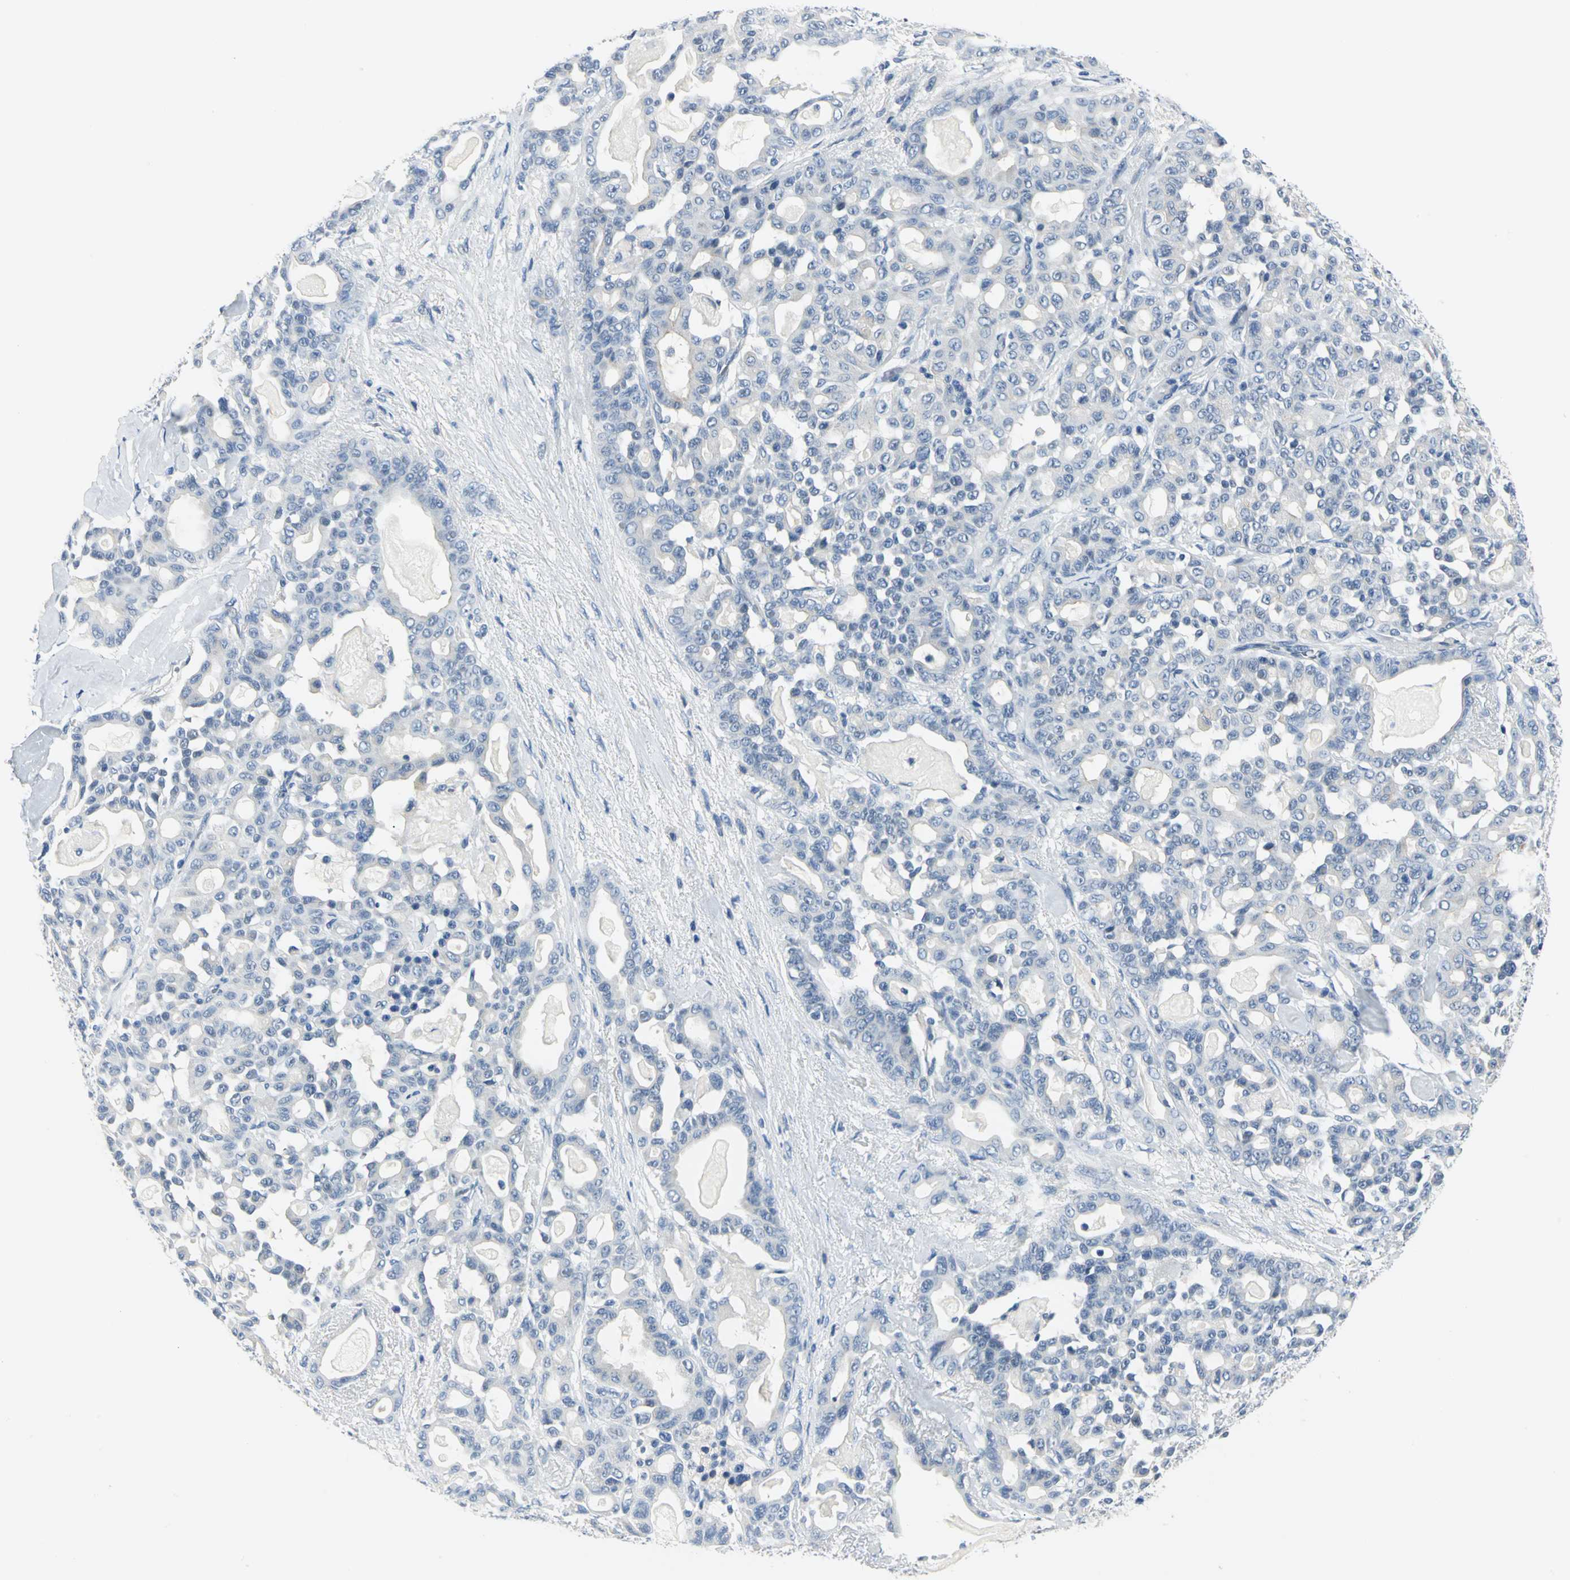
{"staining": {"intensity": "negative", "quantity": "none", "location": "none"}, "tissue": "pancreatic cancer", "cell_type": "Tumor cells", "image_type": "cancer", "snomed": [{"axis": "morphology", "description": "Adenocarcinoma, NOS"}, {"axis": "topography", "description": "Pancreas"}], "caption": "Immunohistochemistry micrograph of pancreatic cancer stained for a protein (brown), which demonstrates no staining in tumor cells.", "gene": "RIPOR1", "patient": {"sex": "male", "age": 63}}